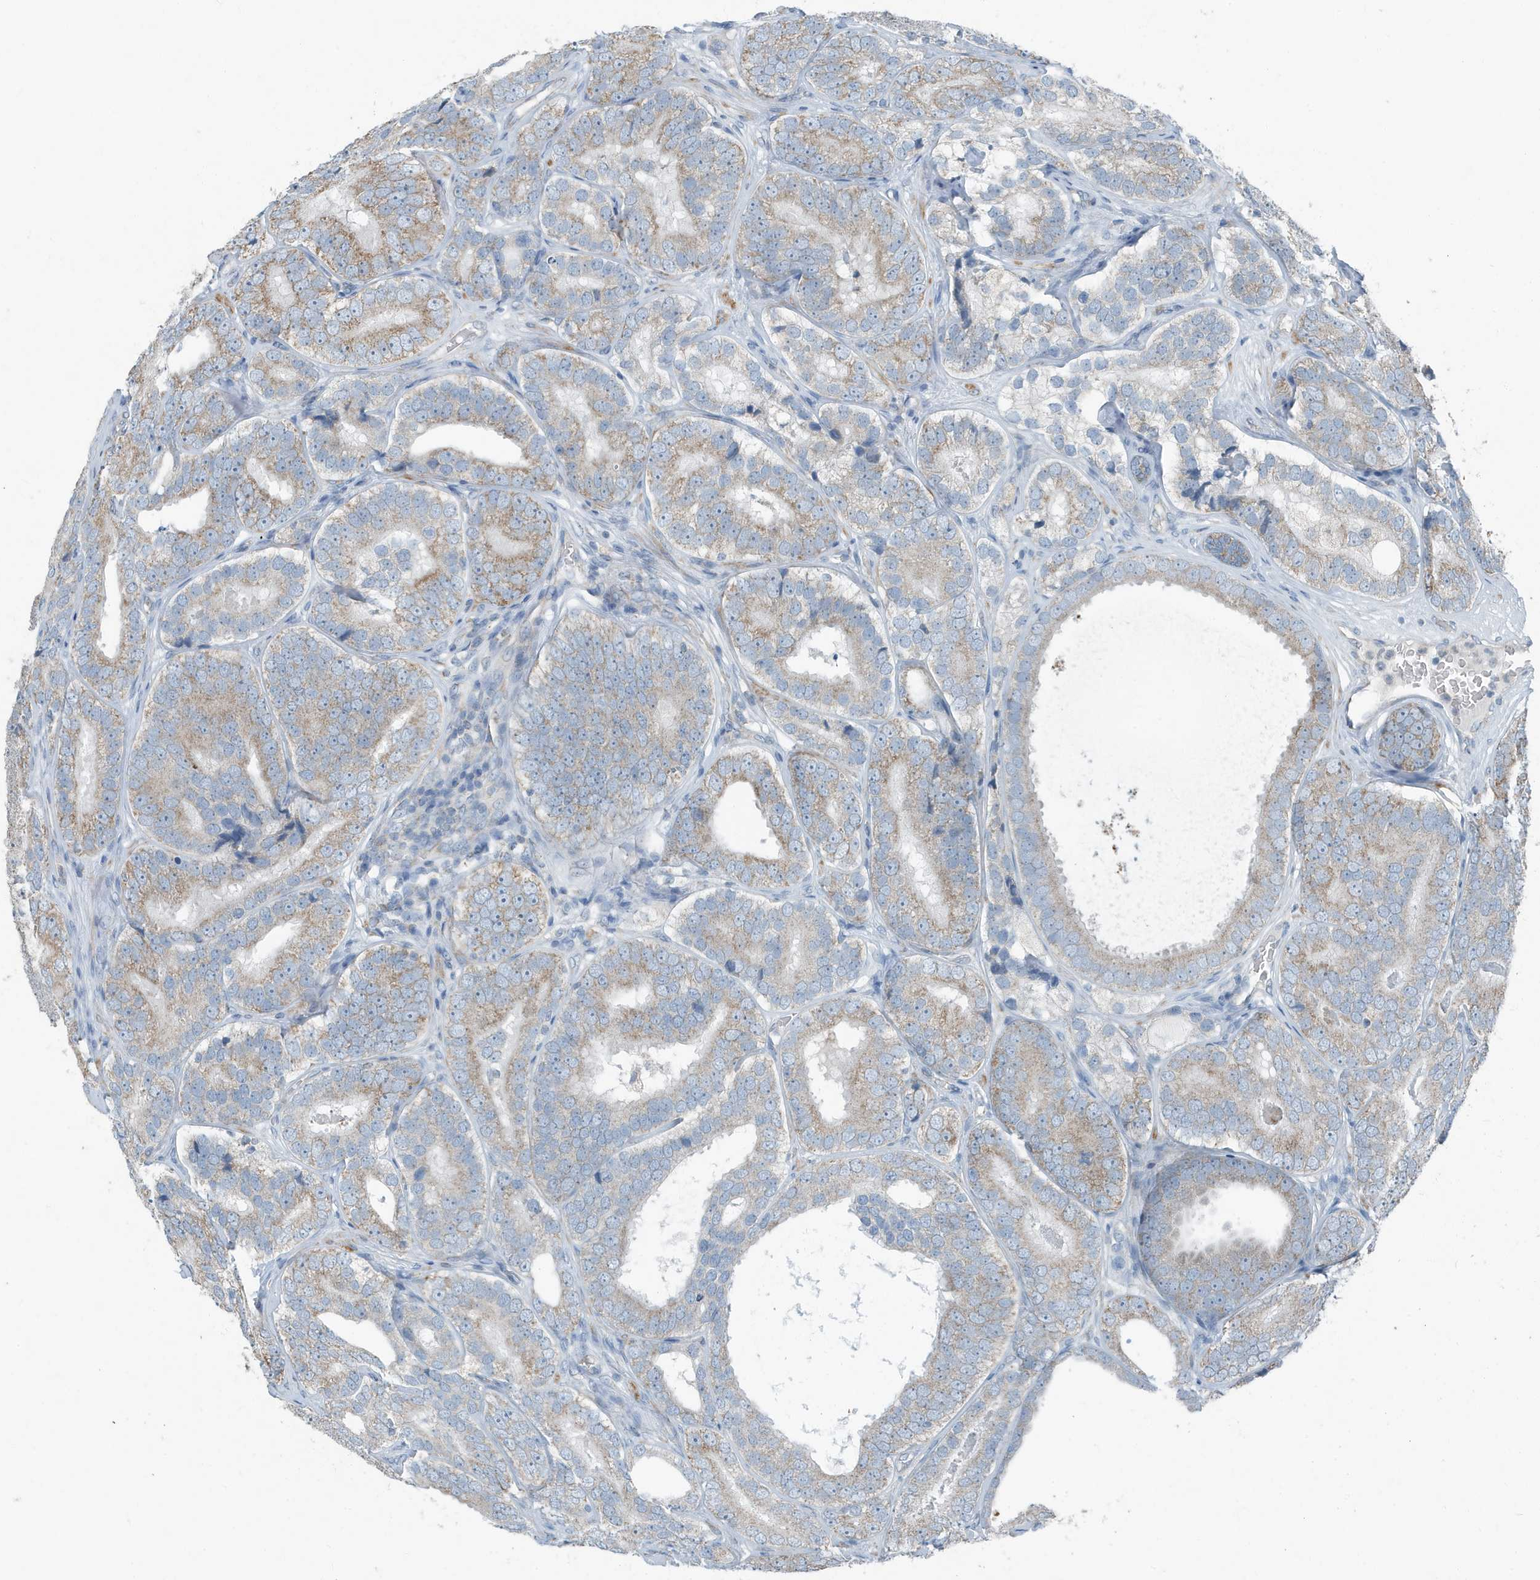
{"staining": {"intensity": "weak", "quantity": ">75%", "location": "cytoplasmic/membranous"}, "tissue": "prostate cancer", "cell_type": "Tumor cells", "image_type": "cancer", "snomed": [{"axis": "morphology", "description": "Adenocarcinoma, High grade"}, {"axis": "topography", "description": "Prostate"}], "caption": "Human prostate high-grade adenocarcinoma stained with a brown dye demonstrates weak cytoplasmic/membranous positive staining in approximately >75% of tumor cells.", "gene": "MT-CYB", "patient": {"sex": "male", "age": 56}}